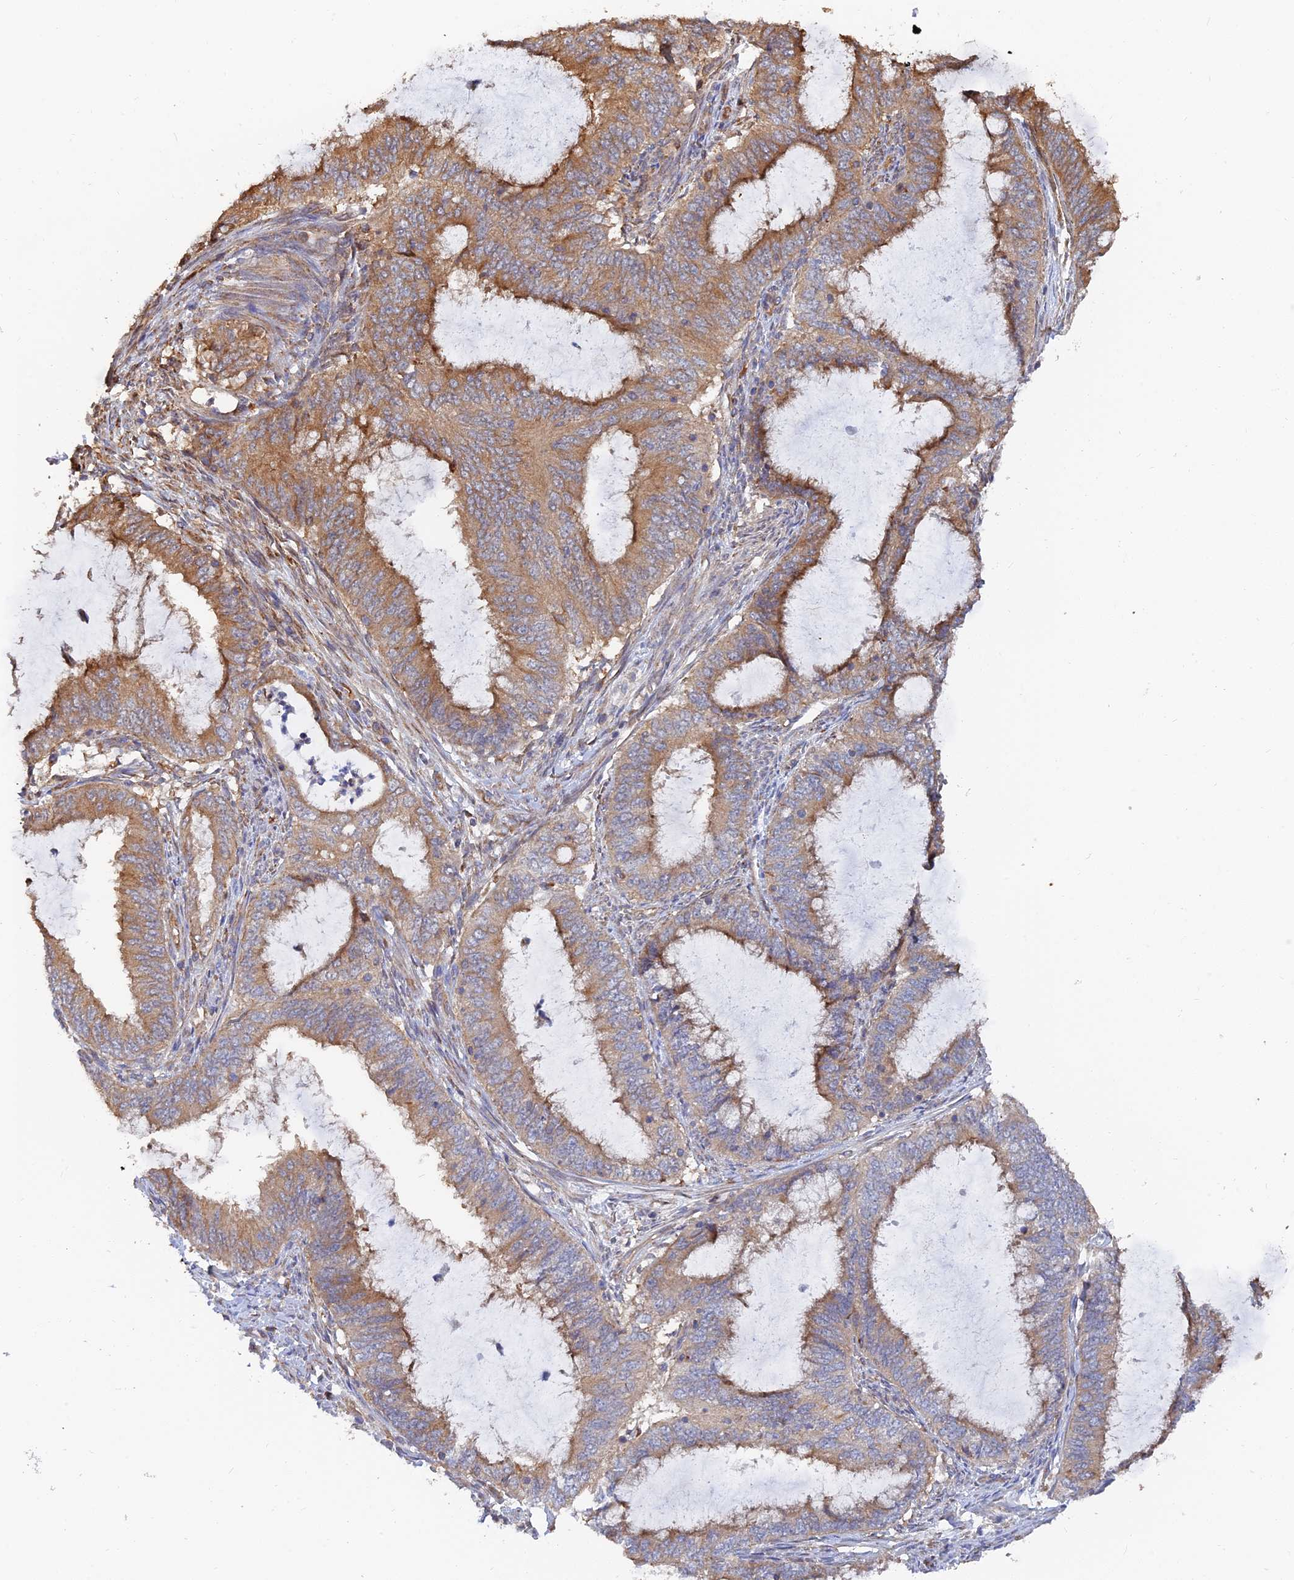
{"staining": {"intensity": "moderate", "quantity": "25%-75%", "location": "cytoplasmic/membranous"}, "tissue": "endometrial cancer", "cell_type": "Tumor cells", "image_type": "cancer", "snomed": [{"axis": "morphology", "description": "Adenocarcinoma, NOS"}, {"axis": "topography", "description": "Endometrium"}], "caption": "DAB (3,3'-diaminobenzidine) immunohistochemical staining of human endometrial cancer demonstrates moderate cytoplasmic/membranous protein staining in approximately 25%-75% of tumor cells. Using DAB (3,3'-diaminobenzidine) (brown) and hematoxylin (blue) stains, captured at high magnification using brightfield microscopy.", "gene": "WBP11", "patient": {"sex": "female", "age": 51}}